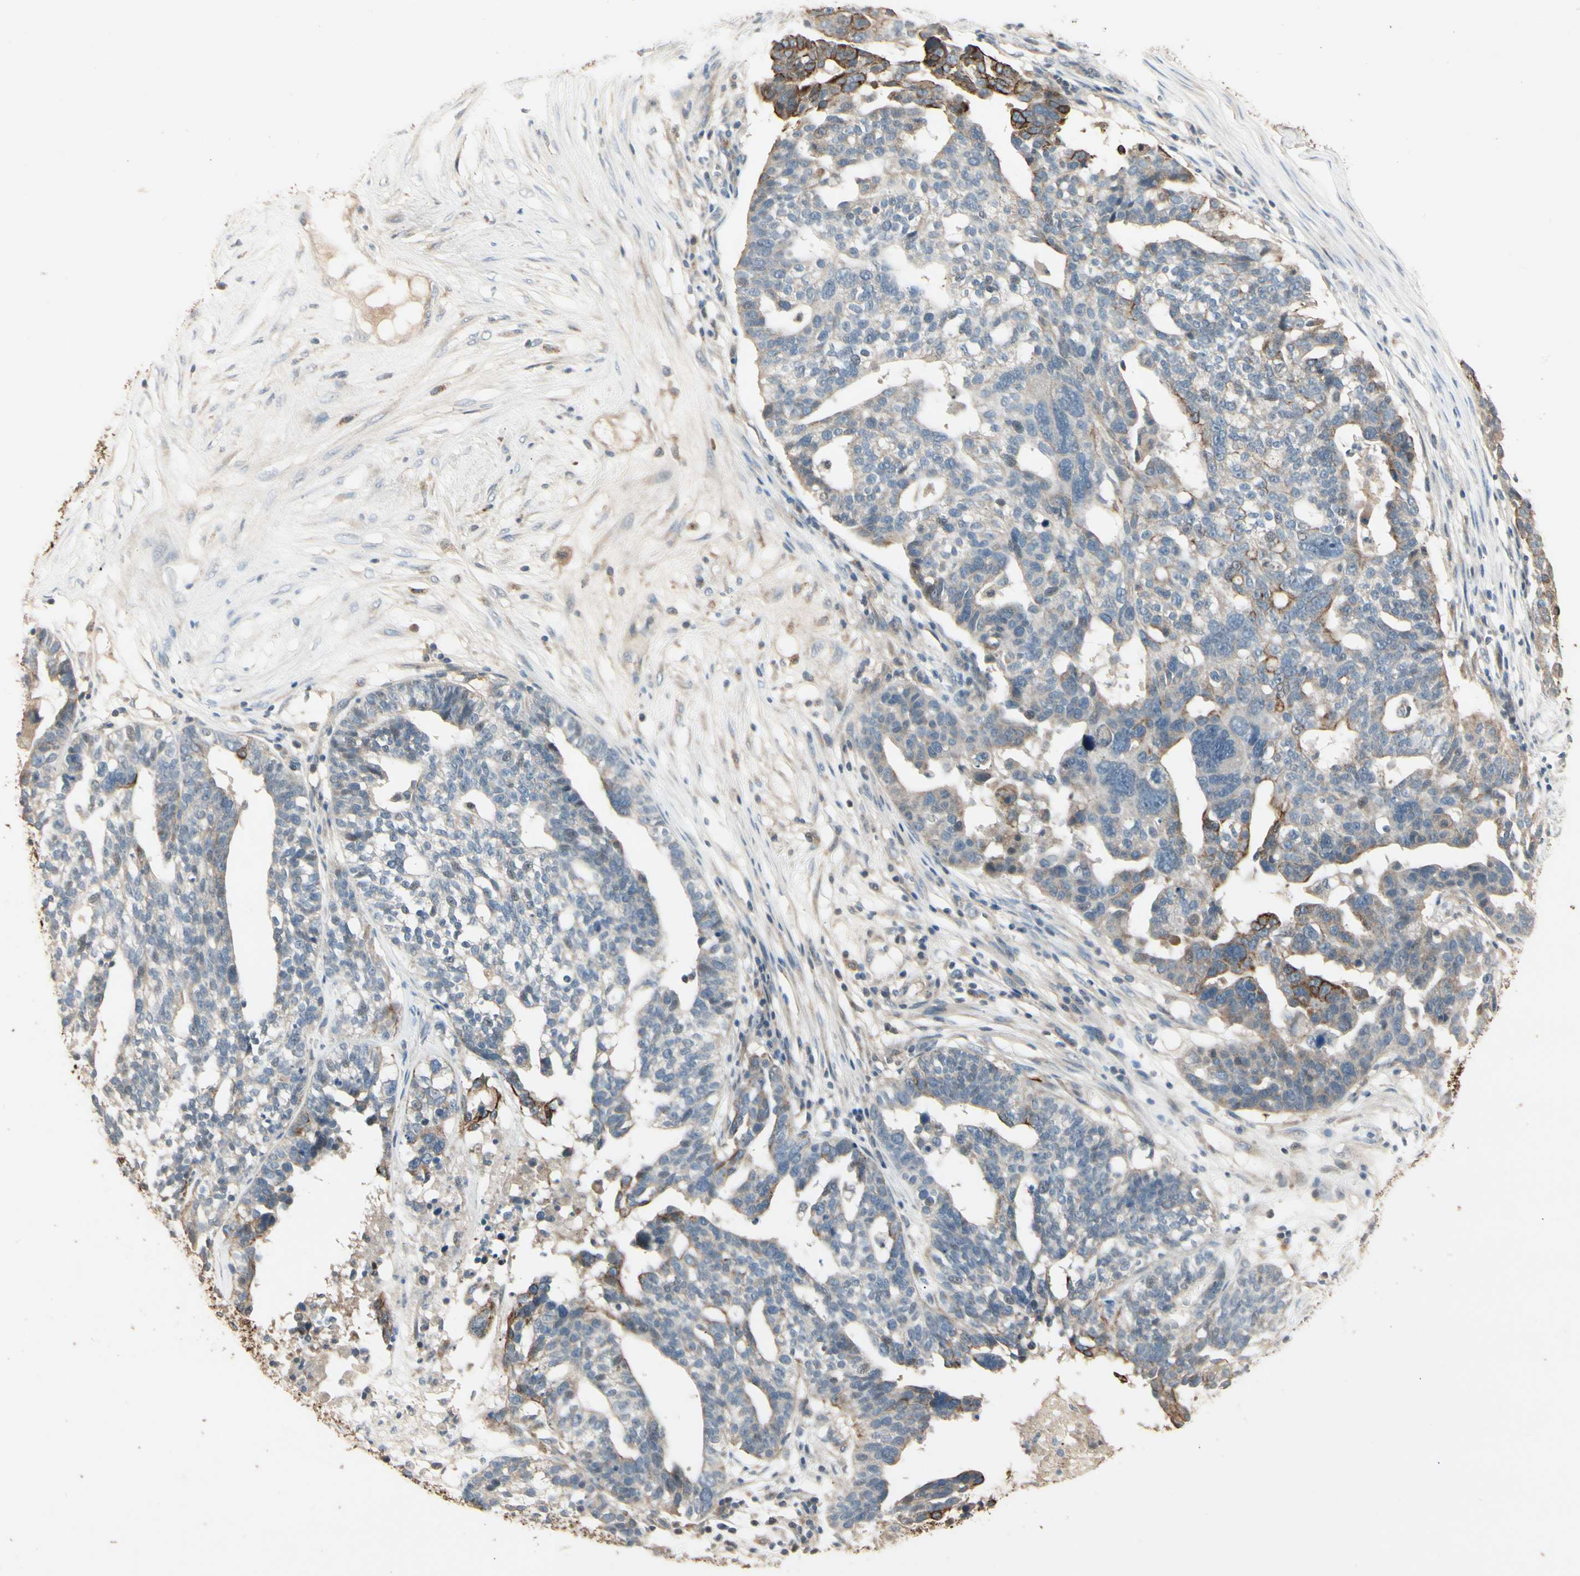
{"staining": {"intensity": "moderate", "quantity": "<25%", "location": "cytoplasmic/membranous"}, "tissue": "ovarian cancer", "cell_type": "Tumor cells", "image_type": "cancer", "snomed": [{"axis": "morphology", "description": "Cystadenocarcinoma, serous, NOS"}, {"axis": "topography", "description": "Ovary"}], "caption": "Serous cystadenocarcinoma (ovarian) stained with DAB (3,3'-diaminobenzidine) immunohistochemistry shows low levels of moderate cytoplasmic/membranous positivity in approximately <25% of tumor cells.", "gene": "SKIL", "patient": {"sex": "female", "age": 59}}